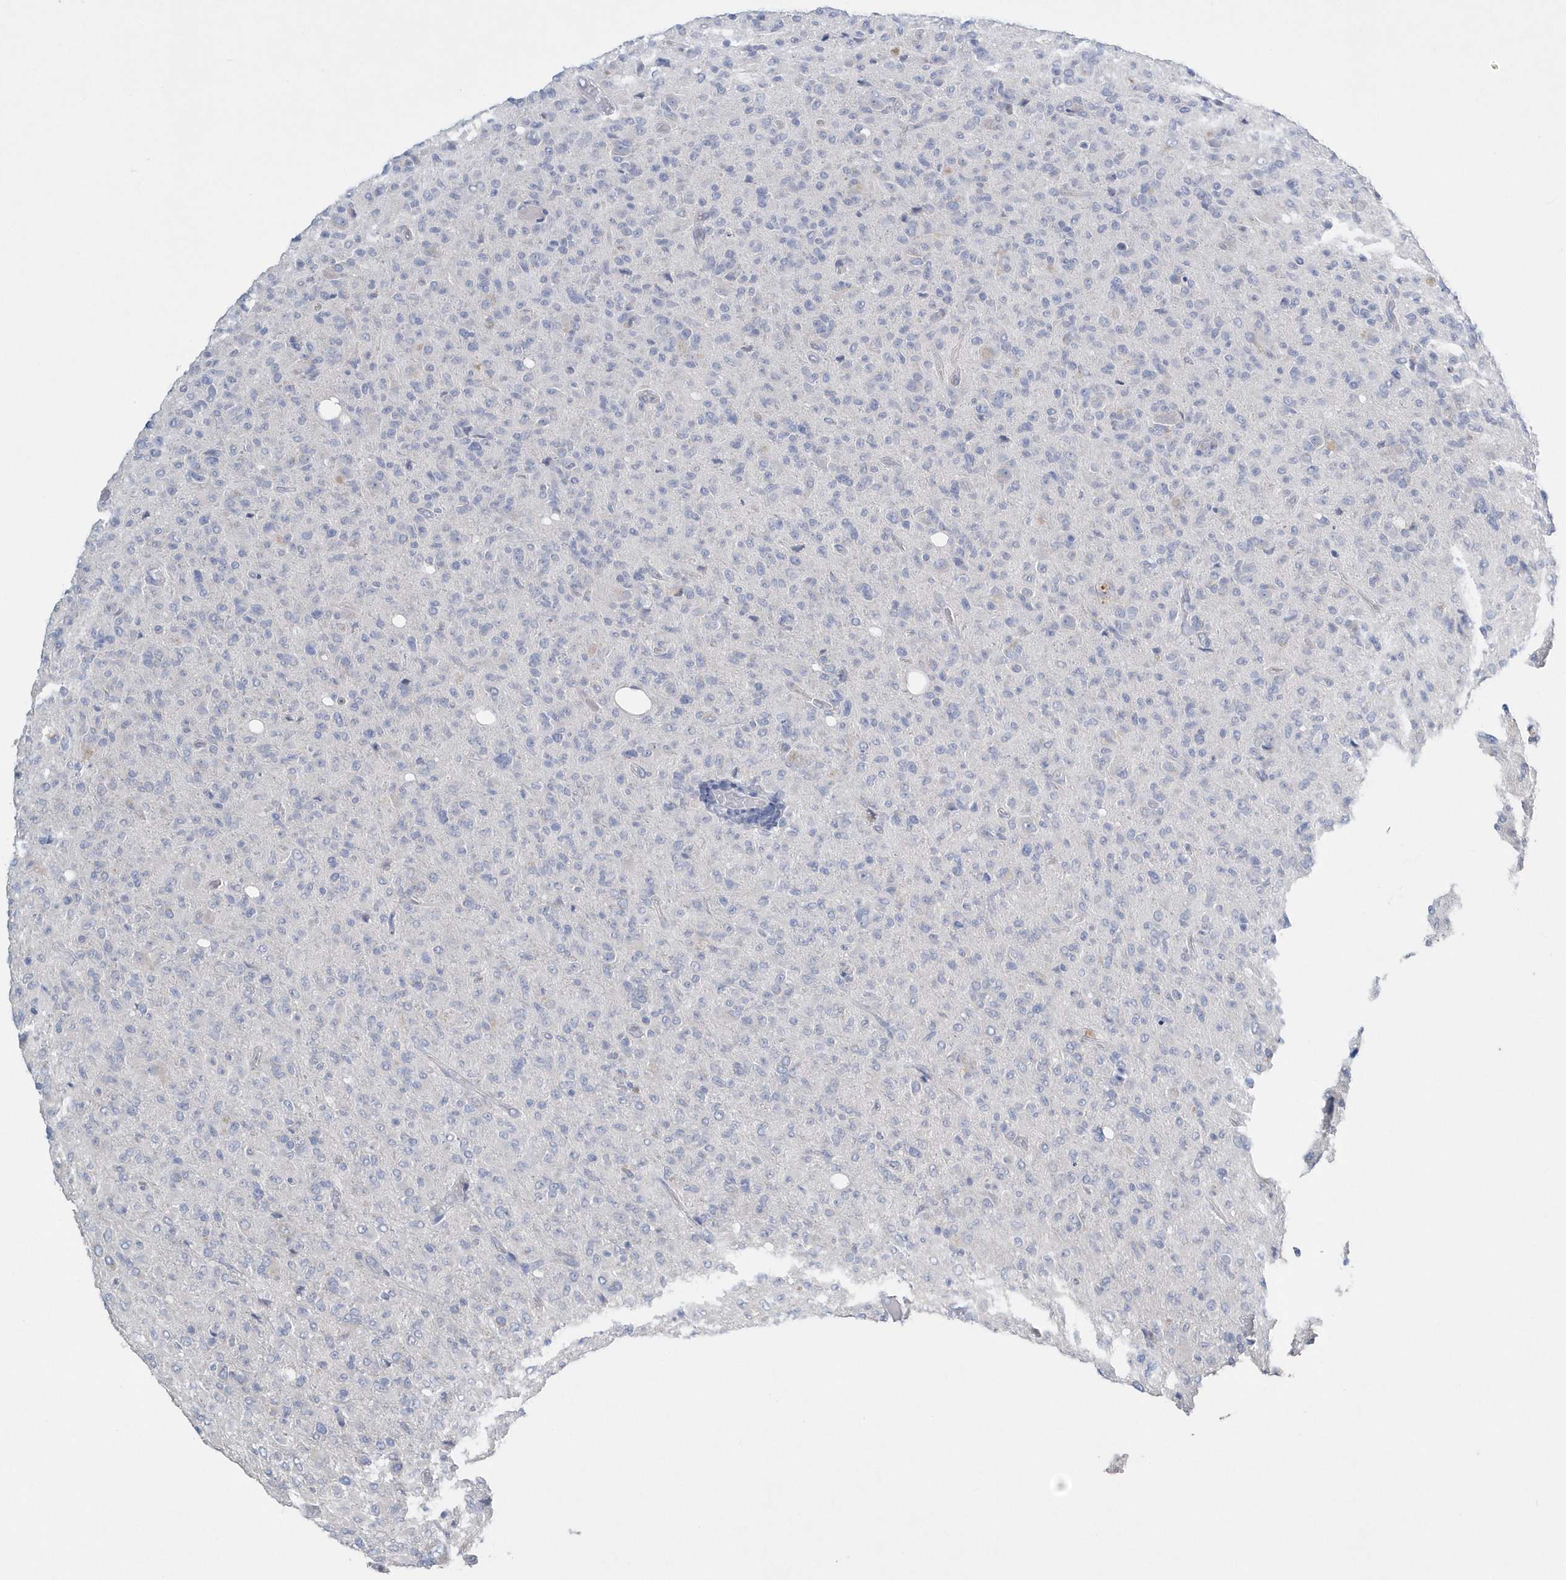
{"staining": {"intensity": "negative", "quantity": "none", "location": "none"}, "tissue": "glioma", "cell_type": "Tumor cells", "image_type": "cancer", "snomed": [{"axis": "morphology", "description": "Glioma, malignant, High grade"}, {"axis": "topography", "description": "Brain"}], "caption": "Immunohistochemistry image of neoplastic tissue: malignant glioma (high-grade) stained with DAB shows no significant protein staining in tumor cells.", "gene": "SPATA18", "patient": {"sex": "female", "age": 57}}